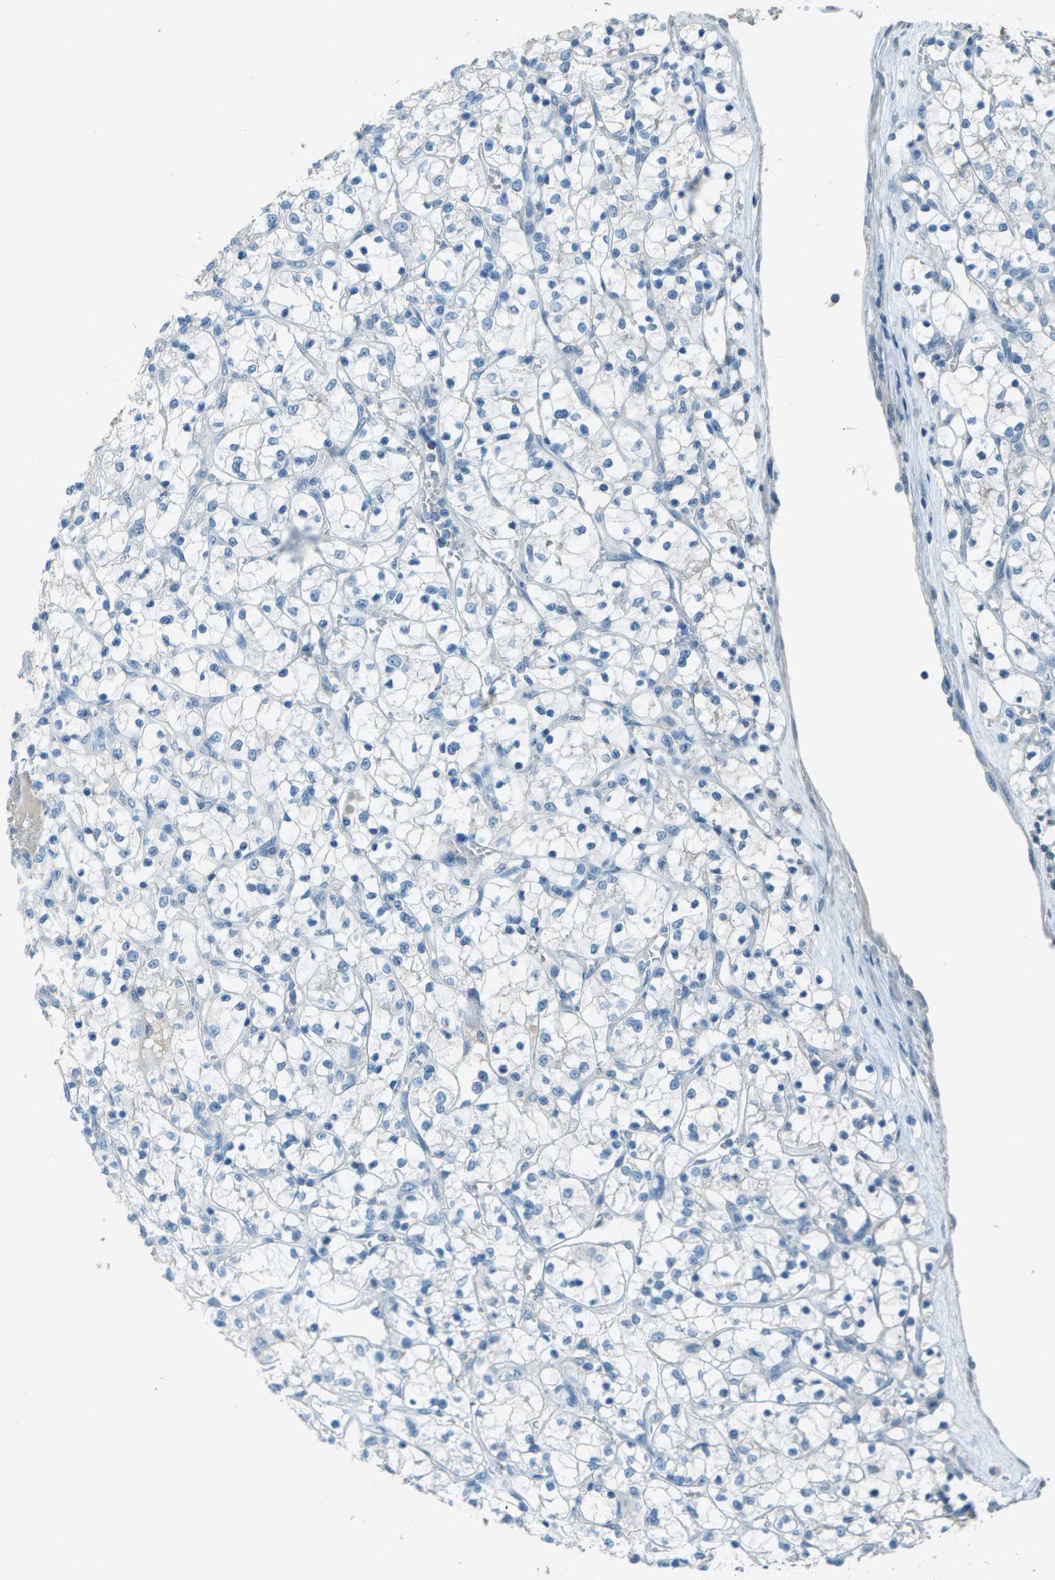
{"staining": {"intensity": "negative", "quantity": "none", "location": "none"}, "tissue": "renal cancer", "cell_type": "Tumor cells", "image_type": "cancer", "snomed": [{"axis": "morphology", "description": "Adenocarcinoma, NOS"}, {"axis": "topography", "description": "Kidney"}], "caption": "The micrograph displays no staining of tumor cells in renal adenocarcinoma.", "gene": "LGI2", "patient": {"sex": "female", "age": 69}}